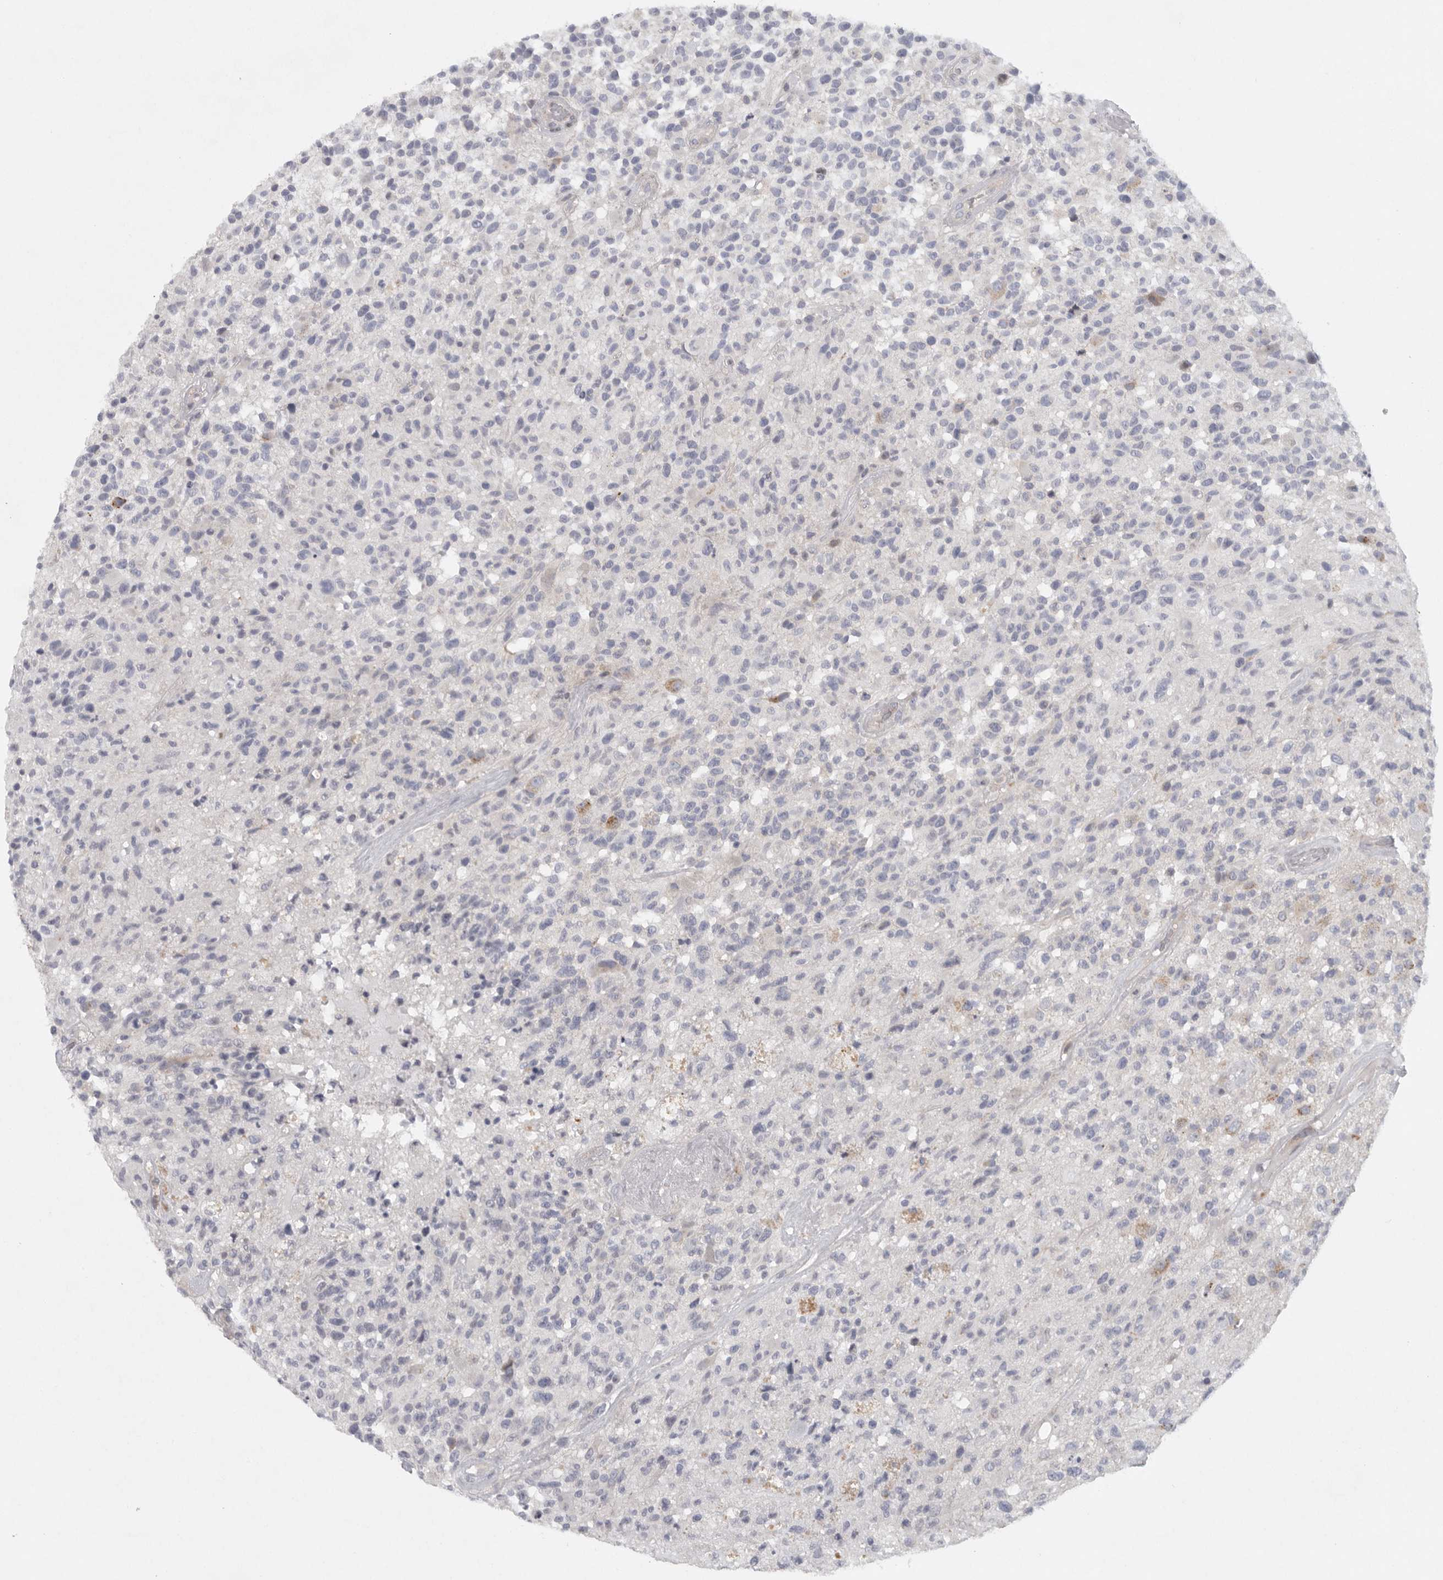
{"staining": {"intensity": "negative", "quantity": "none", "location": "none"}, "tissue": "glioma", "cell_type": "Tumor cells", "image_type": "cancer", "snomed": [{"axis": "morphology", "description": "Glioma, malignant, High grade"}, {"axis": "morphology", "description": "Glioblastoma, NOS"}, {"axis": "topography", "description": "Brain"}], "caption": "The IHC histopathology image has no significant positivity in tumor cells of glioma tissue. (DAB (3,3'-diaminobenzidine) immunohistochemistry, high magnification).", "gene": "TMEM69", "patient": {"sex": "male", "age": 60}}